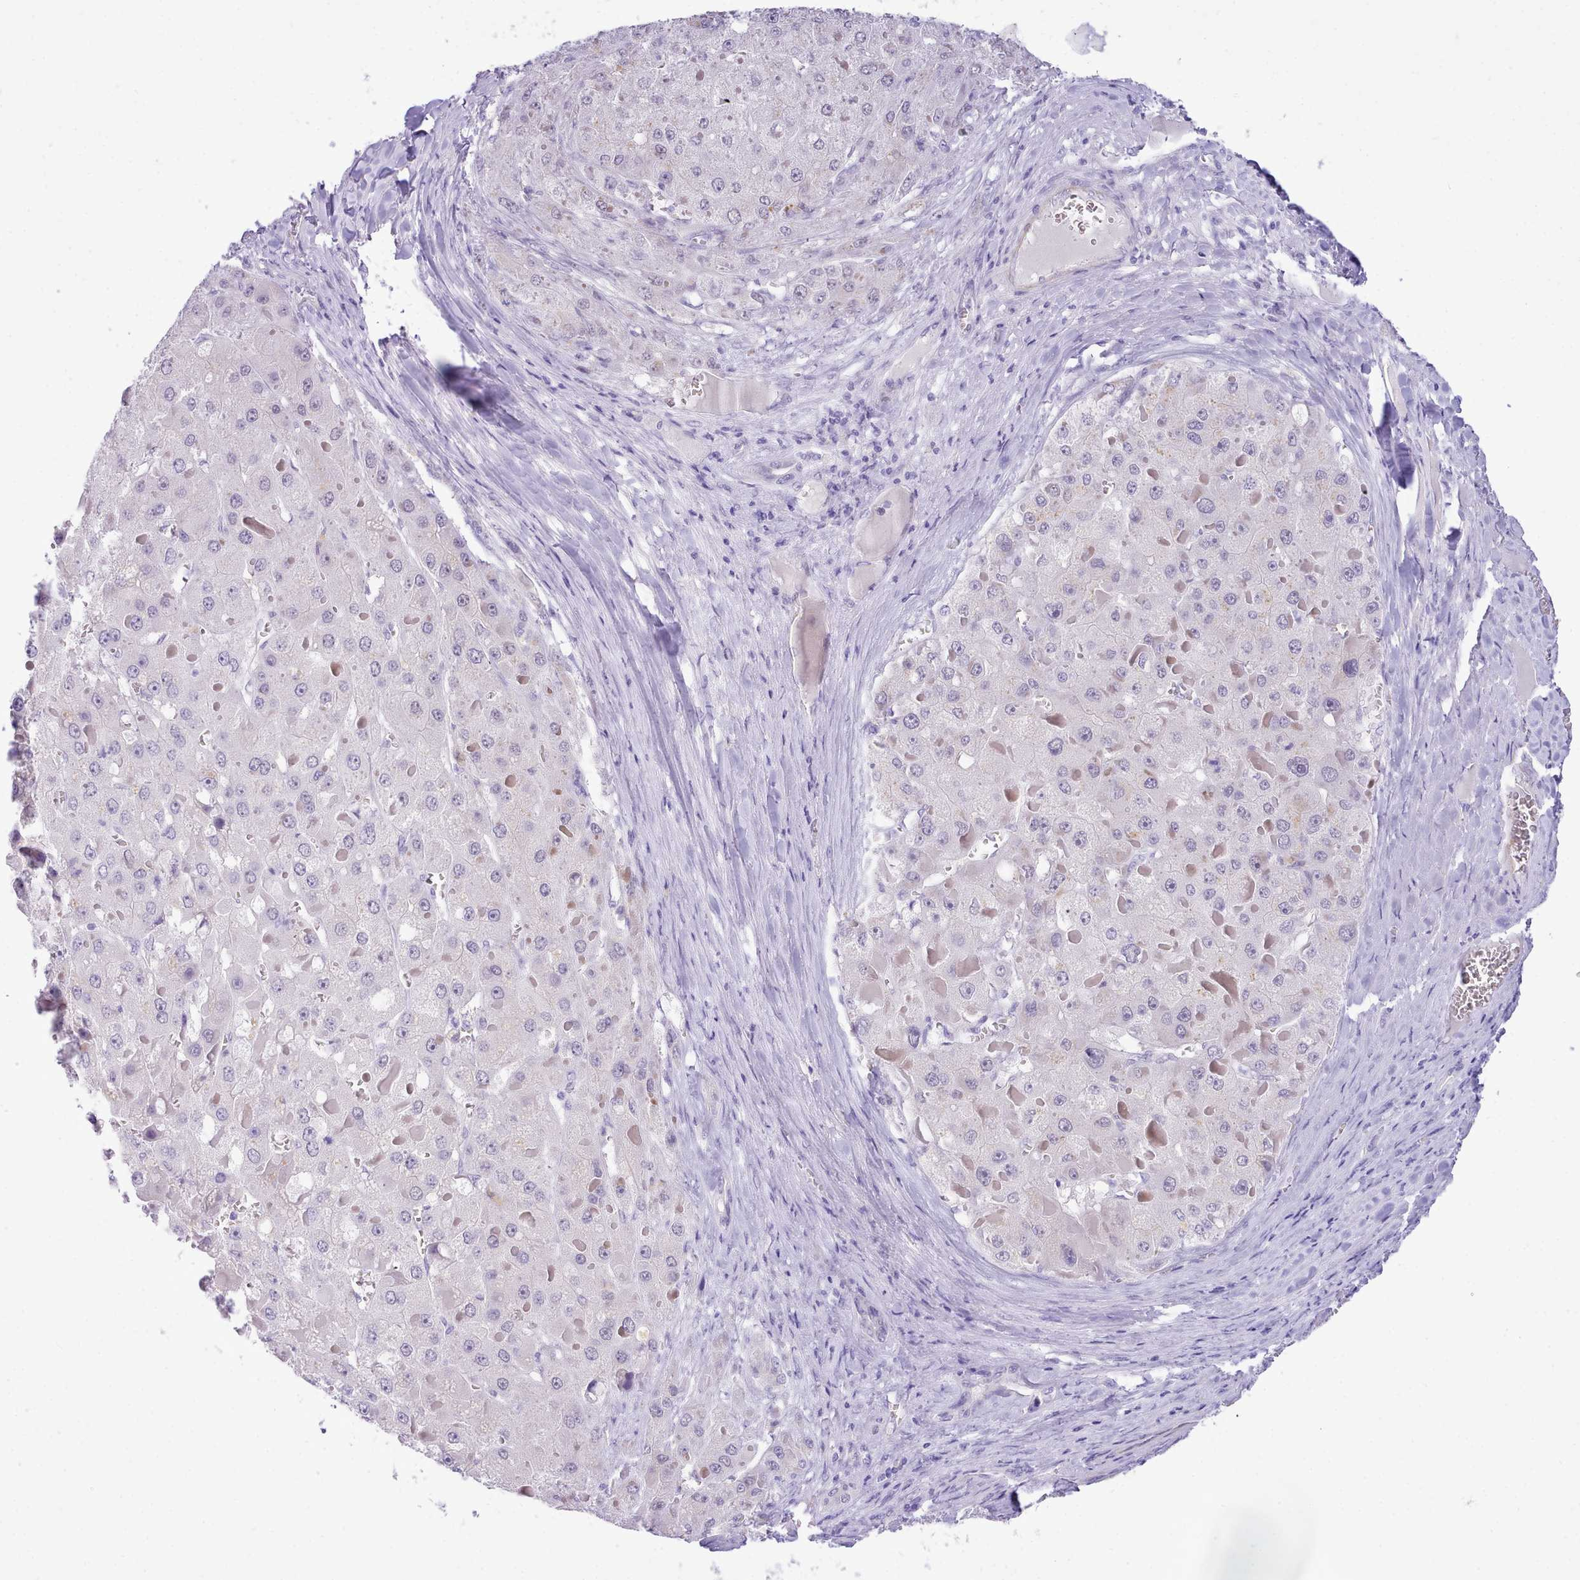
{"staining": {"intensity": "negative", "quantity": "none", "location": "none"}, "tissue": "liver cancer", "cell_type": "Tumor cells", "image_type": "cancer", "snomed": [{"axis": "morphology", "description": "Carcinoma, Hepatocellular, NOS"}, {"axis": "topography", "description": "Liver"}], "caption": "Immunohistochemistry of liver cancer reveals no positivity in tumor cells. Brightfield microscopy of immunohistochemistry stained with DAB (brown) and hematoxylin (blue), captured at high magnification.", "gene": "LRRC37A", "patient": {"sex": "female", "age": 73}}